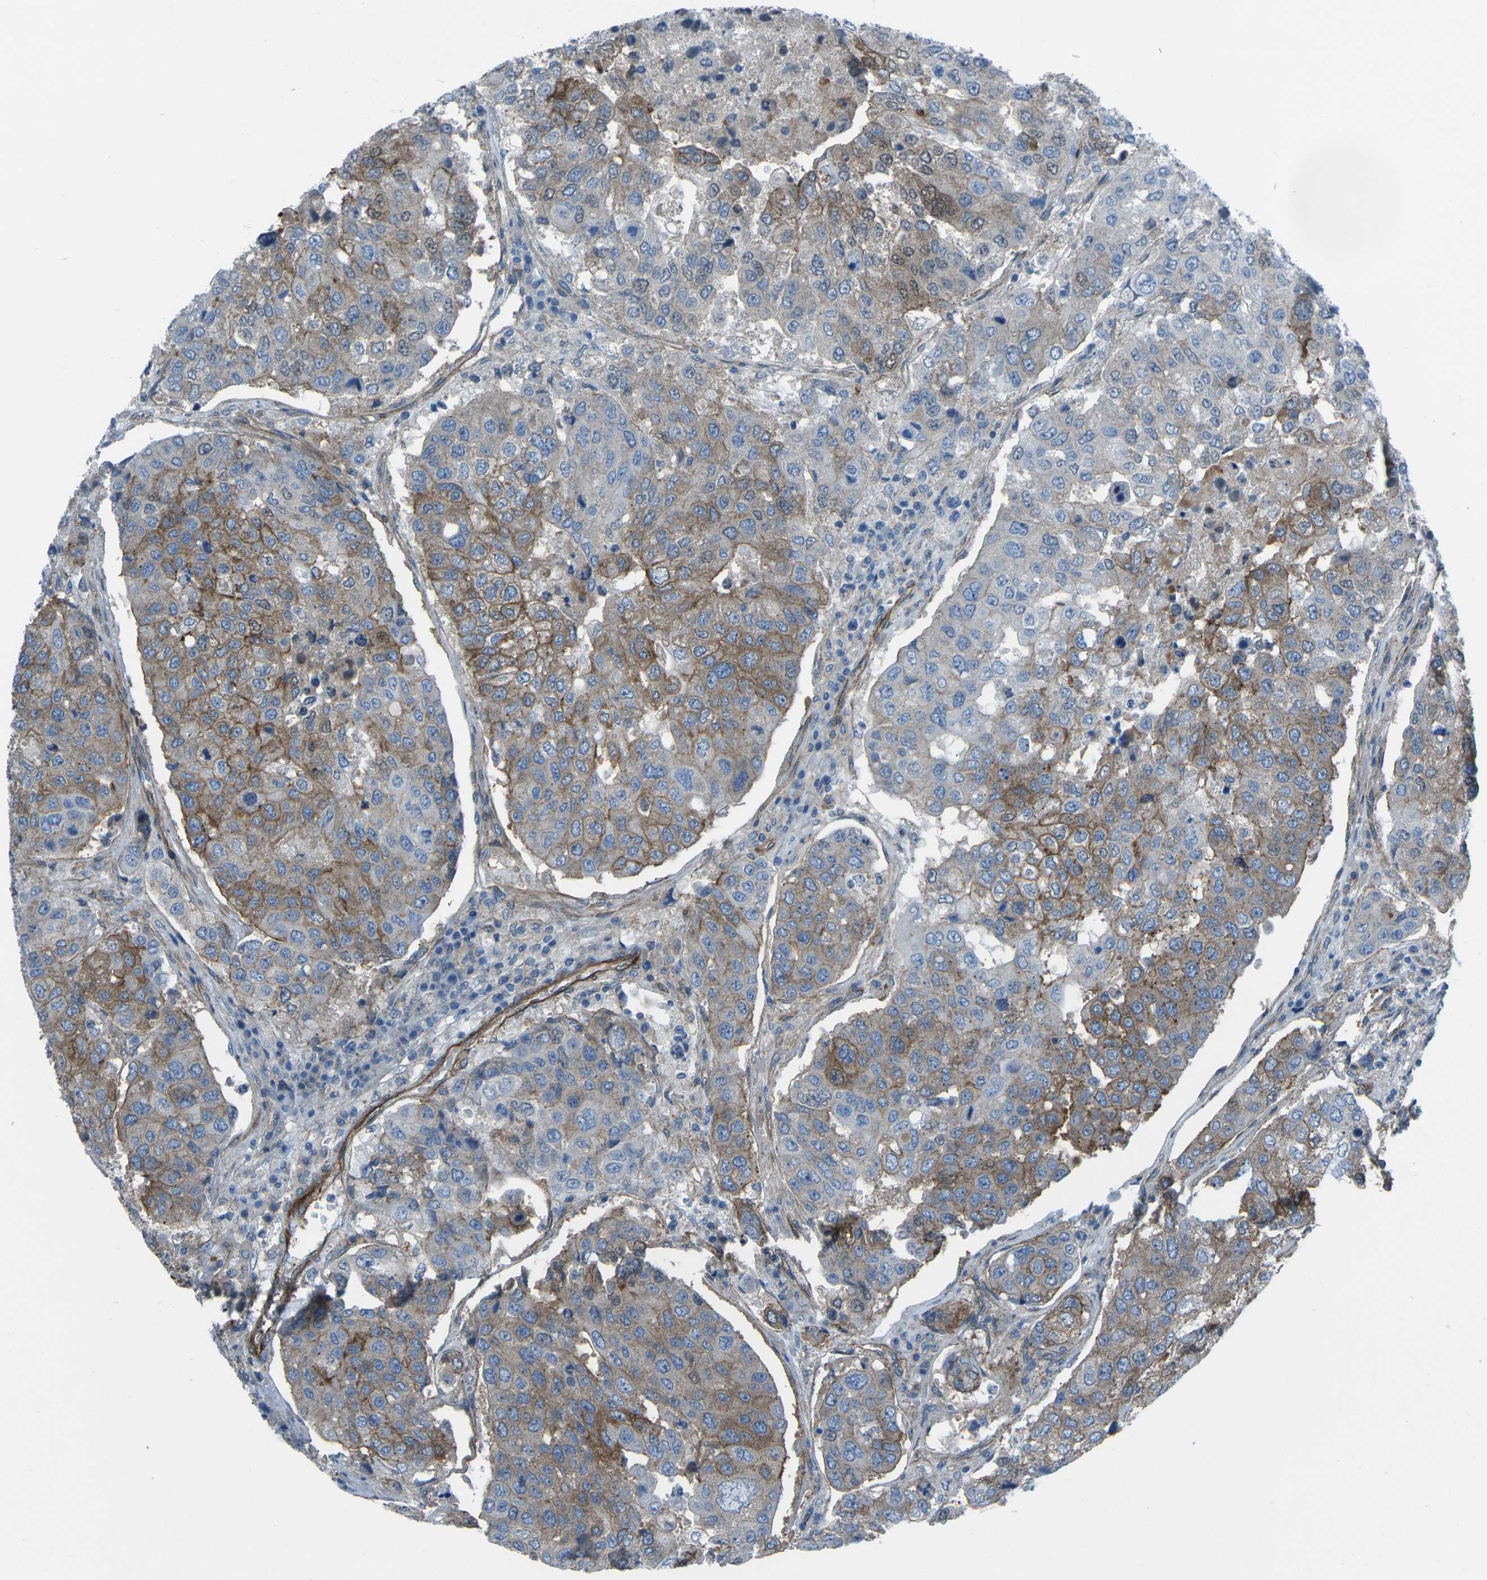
{"staining": {"intensity": "moderate", "quantity": "25%-75%", "location": "cytoplasmic/membranous"}, "tissue": "urothelial cancer", "cell_type": "Tumor cells", "image_type": "cancer", "snomed": [{"axis": "morphology", "description": "Urothelial carcinoma, High grade"}, {"axis": "topography", "description": "Lymph node"}, {"axis": "topography", "description": "Urinary bladder"}], "caption": "Immunohistochemistry (IHC) (DAB) staining of human urothelial cancer demonstrates moderate cytoplasmic/membranous protein expression in about 25%-75% of tumor cells.", "gene": "UTRN", "patient": {"sex": "male", "age": 51}}